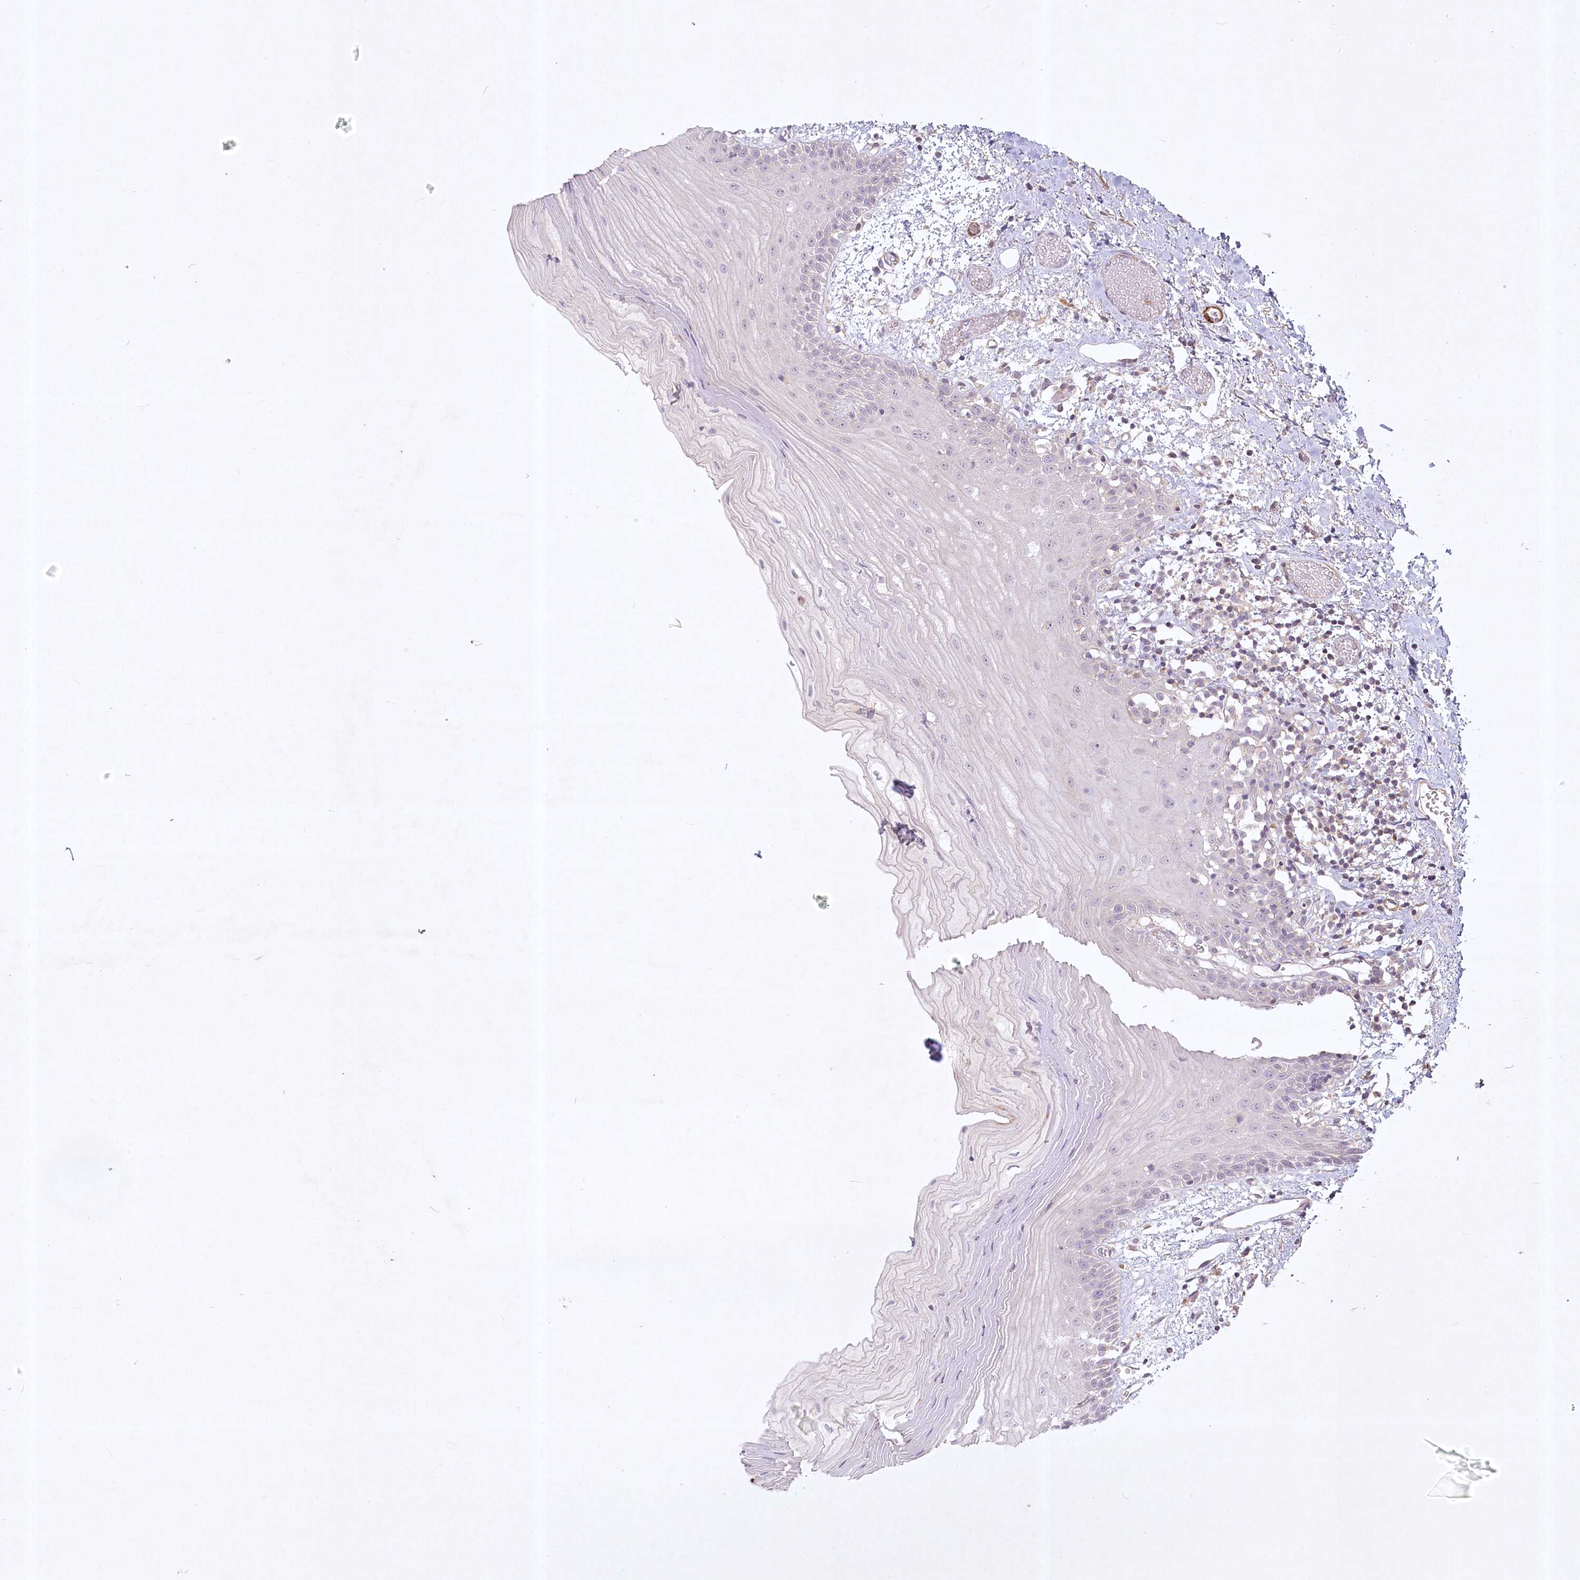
{"staining": {"intensity": "negative", "quantity": "none", "location": "none"}, "tissue": "oral mucosa", "cell_type": "Squamous epithelial cells", "image_type": "normal", "snomed": [{"axis": "morphology", "description": "Normal tissue, NOS"}, {"axis": "topography", "description": "Oral tissue"}], "caption": "Oral mucosa was stained to show a protein in brown. There is no significant positivity in squamous epithelial cells. Nuclei are stained in blue.", "gene": "INPP4B", "patient": {"sex": "male", "age": 52}}